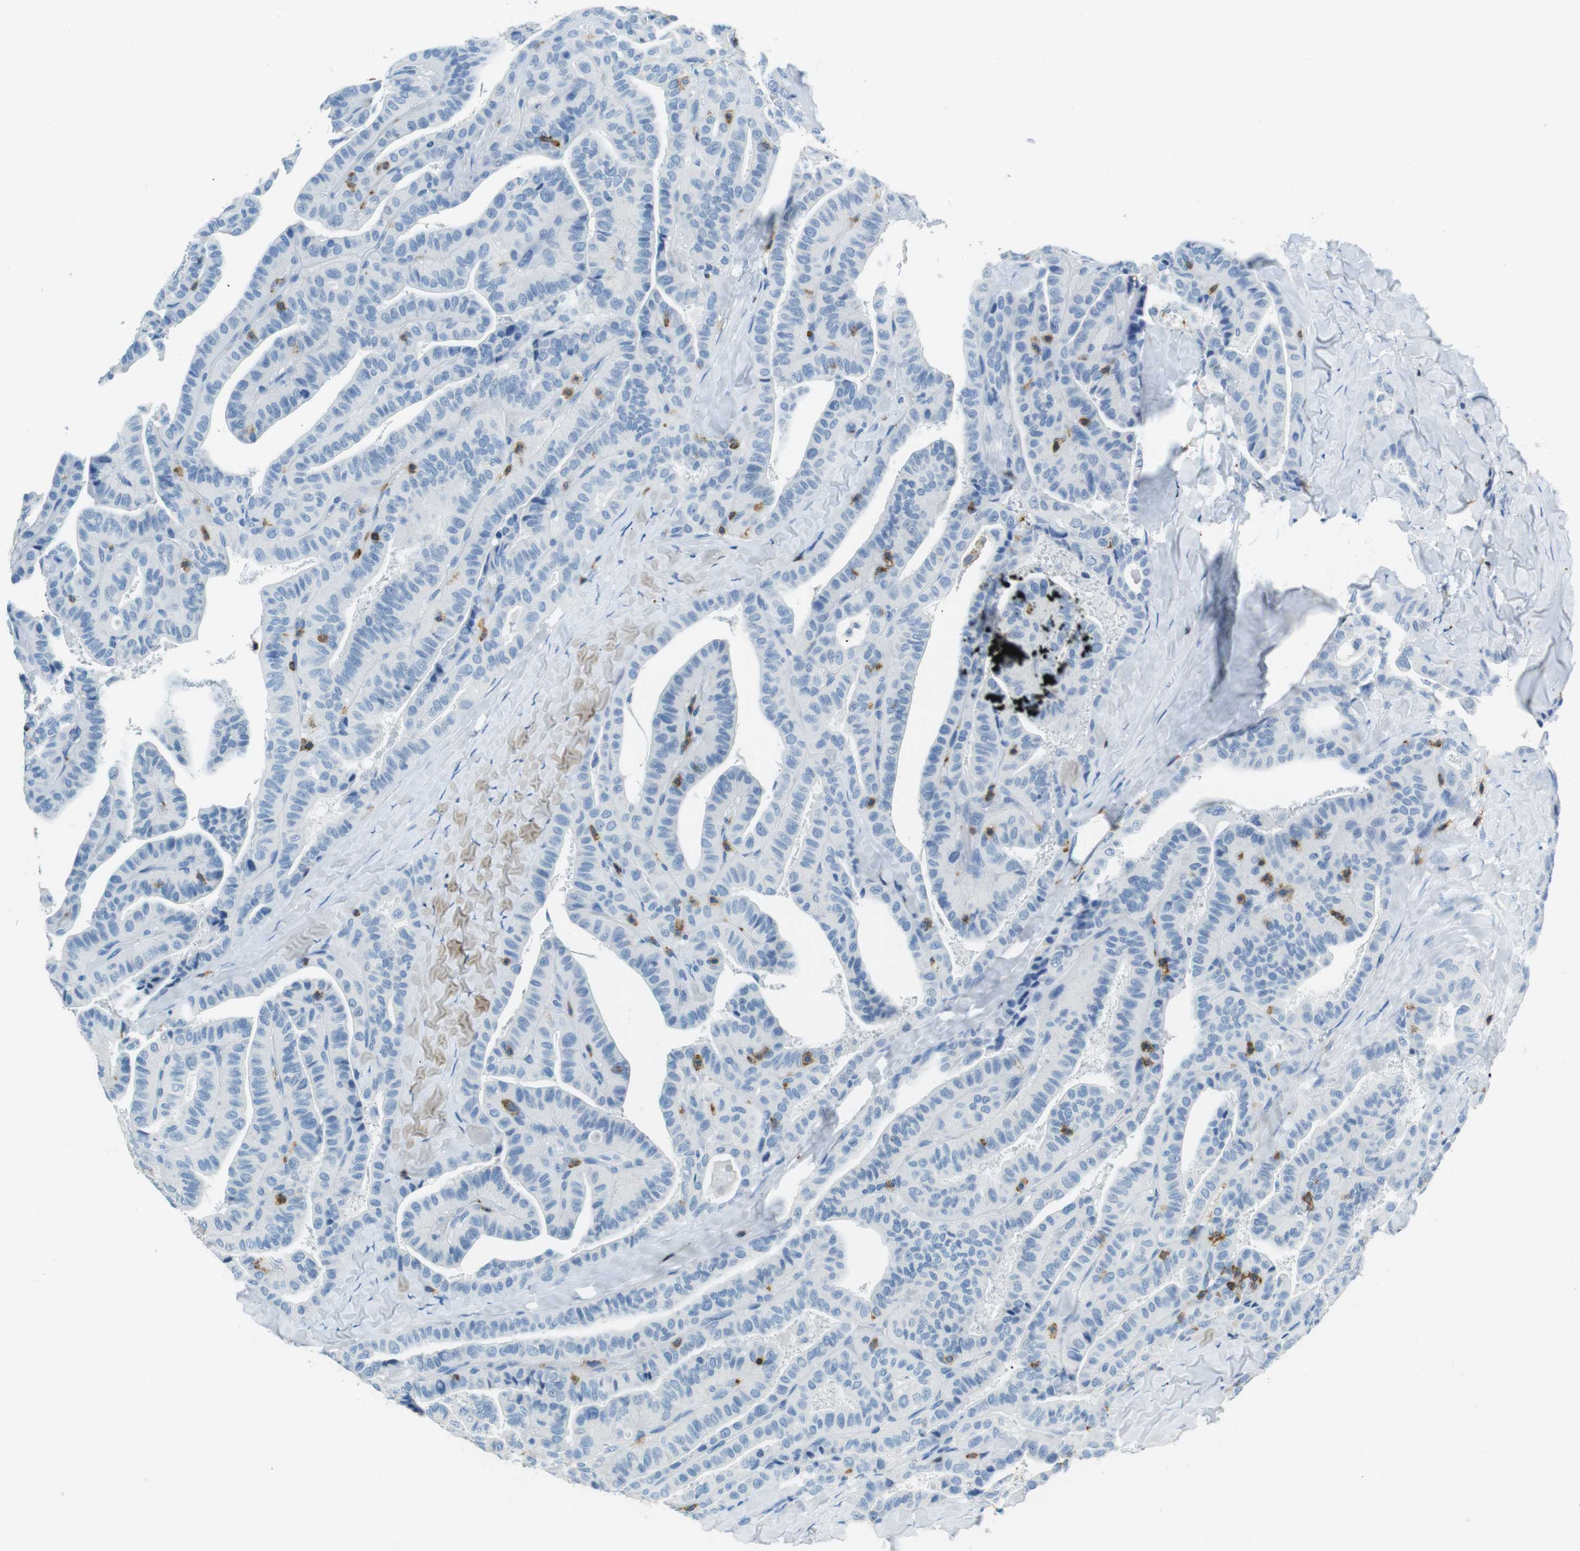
{"staining": {"intensity": "negative", "quantity": "none", "location": "none"}, "tissue": "thyroid cancer", "cell_type": "Tumor cells", "image_type": "cancer", "snomed": [{"axis": "morphology", "description": "Papillary adenocarcinoma, NOS"}, {"axis": "topography", "description": "Thyroid gland"}], "caption": "This is an immunohistochemistry histopathology image of thyroid papillary adenocarcinoma. There is no expression in tumor cells.", "gene": "LAT", "patient": {"sex": "male", "age": 77}}